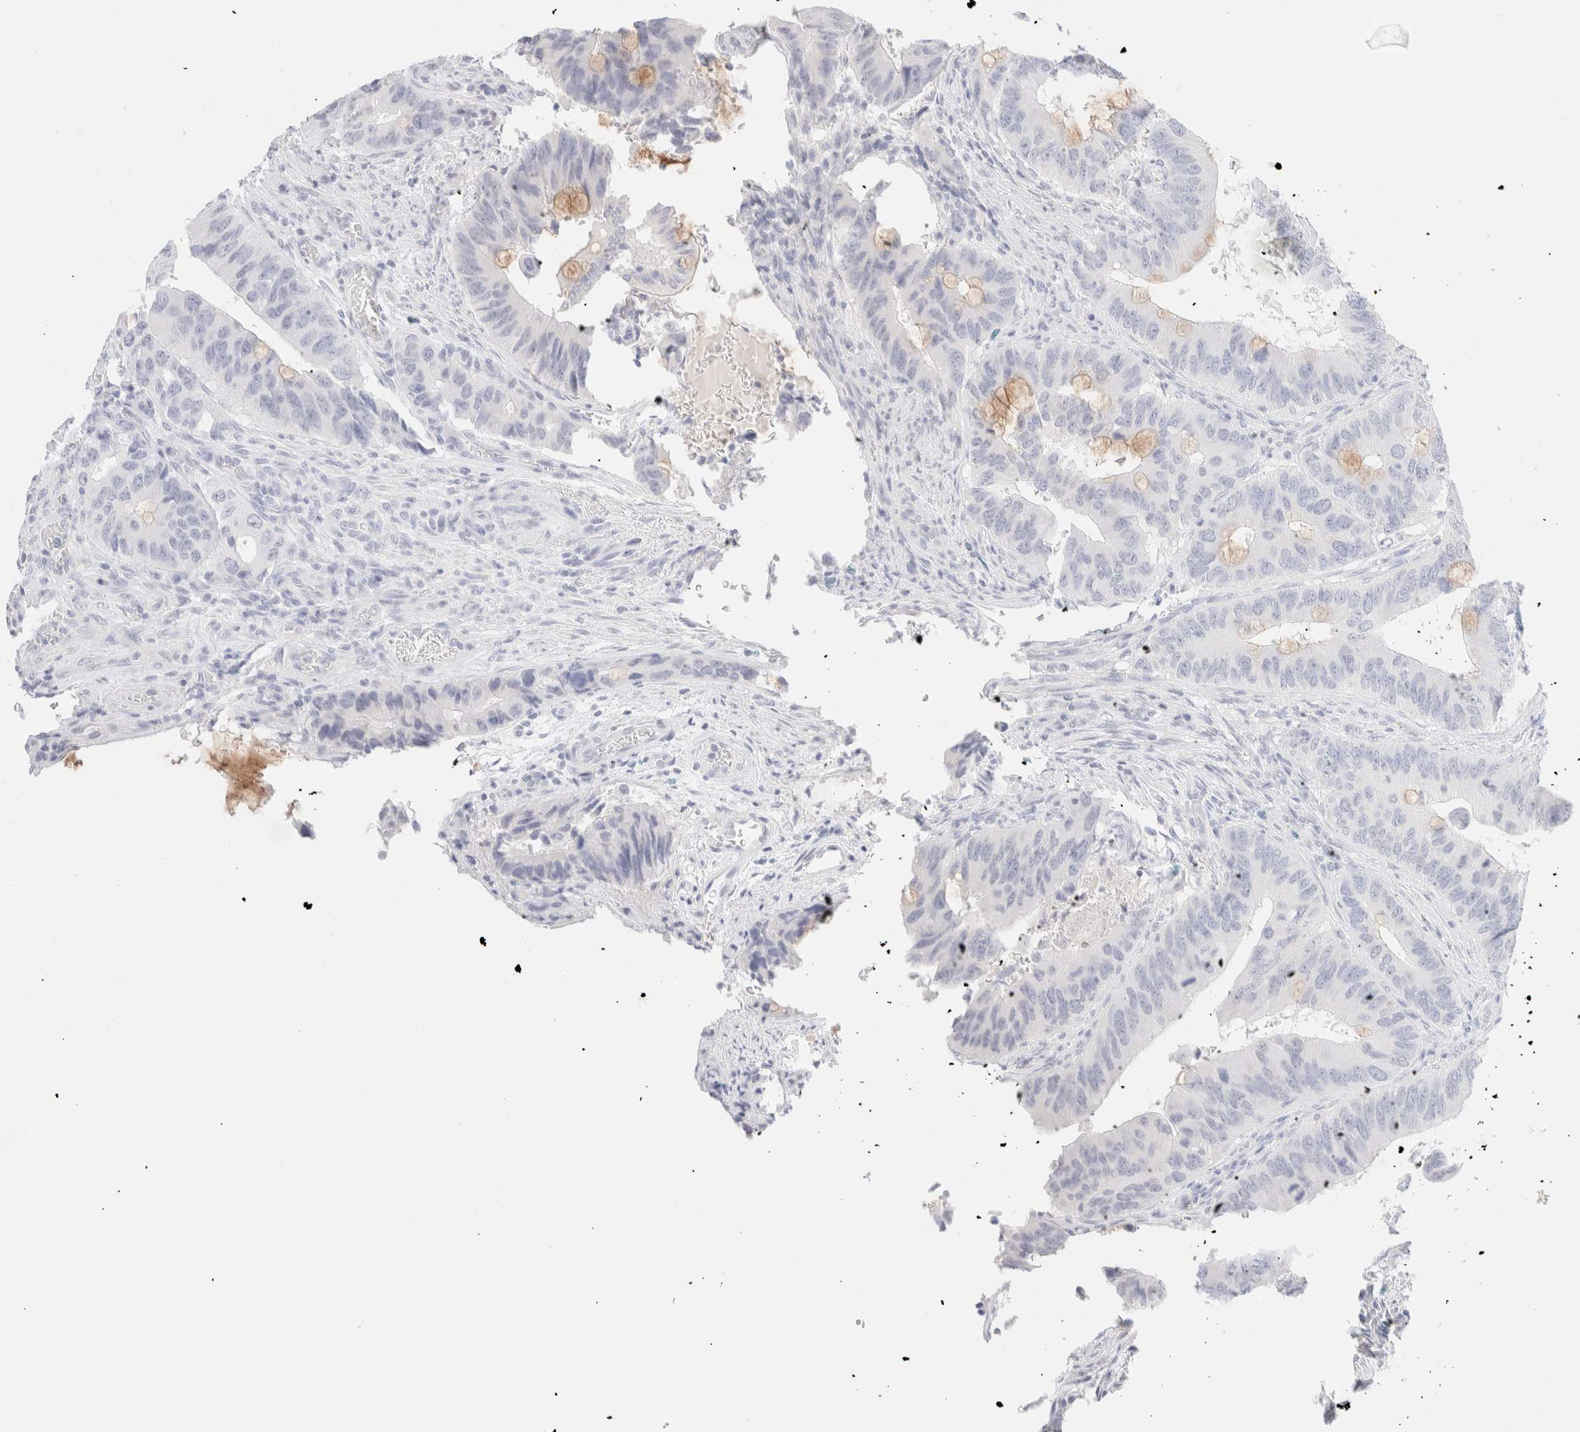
{"staining": {"intensity": "negative", "quantity": "none", "location": "none"}, "tissue": "colorectal cancer", "cell_type": "Tumor cells", "image_type": "cancer", "snomed": [{"axis": "morphology", "description": "Adenocarcinoma, NOS"}, {"axis": "topography", "description": "Colon"}], "caption": "A photomicrograph of human colorectal cancer is negative for staining in tumor cells.", "gene": "KRT15", "patient": {"sex": "male", "age": 71}}